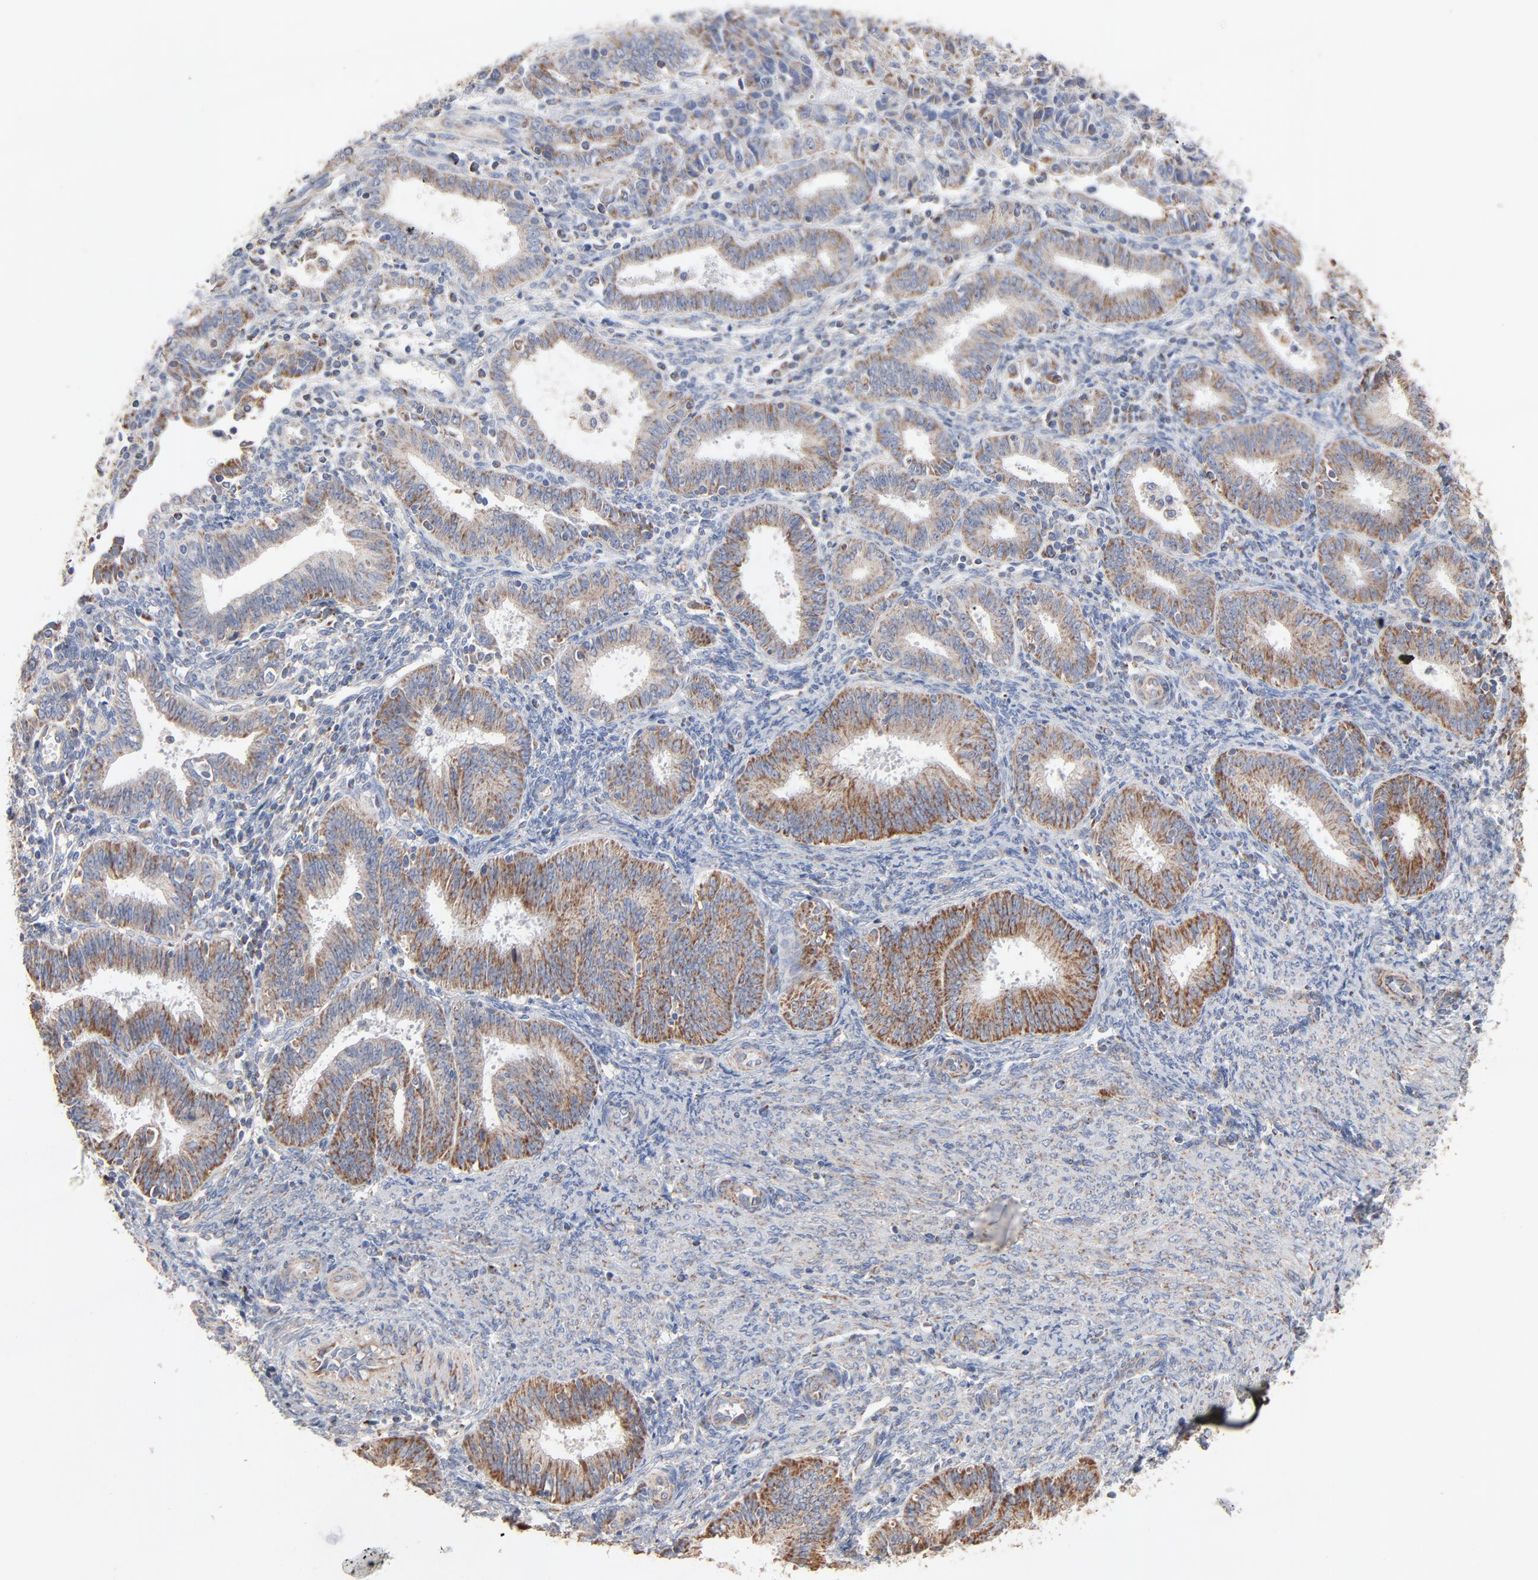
{"staining": {"intensity": "strong", "quantity": ">75%", "location": "cytoplasmic/membranous"}, "tissue": "endometrial cancer", "cell_type": "Tumor cells", "image_type": "cancer", "snomed": [{"axis": "morphology", "description": "Adenocarcinoma, NOS"}, {"axis": "topography", "description": "Endometrium"}], "caption": "Tumor cells reveal high levels of strong cytoplasmic/membranous staining in about >75% of cells in endometrial cancer (adenocarcinoma).", "gene": "UQCRC1", "patient": {"sex": "female", "age": 42}}